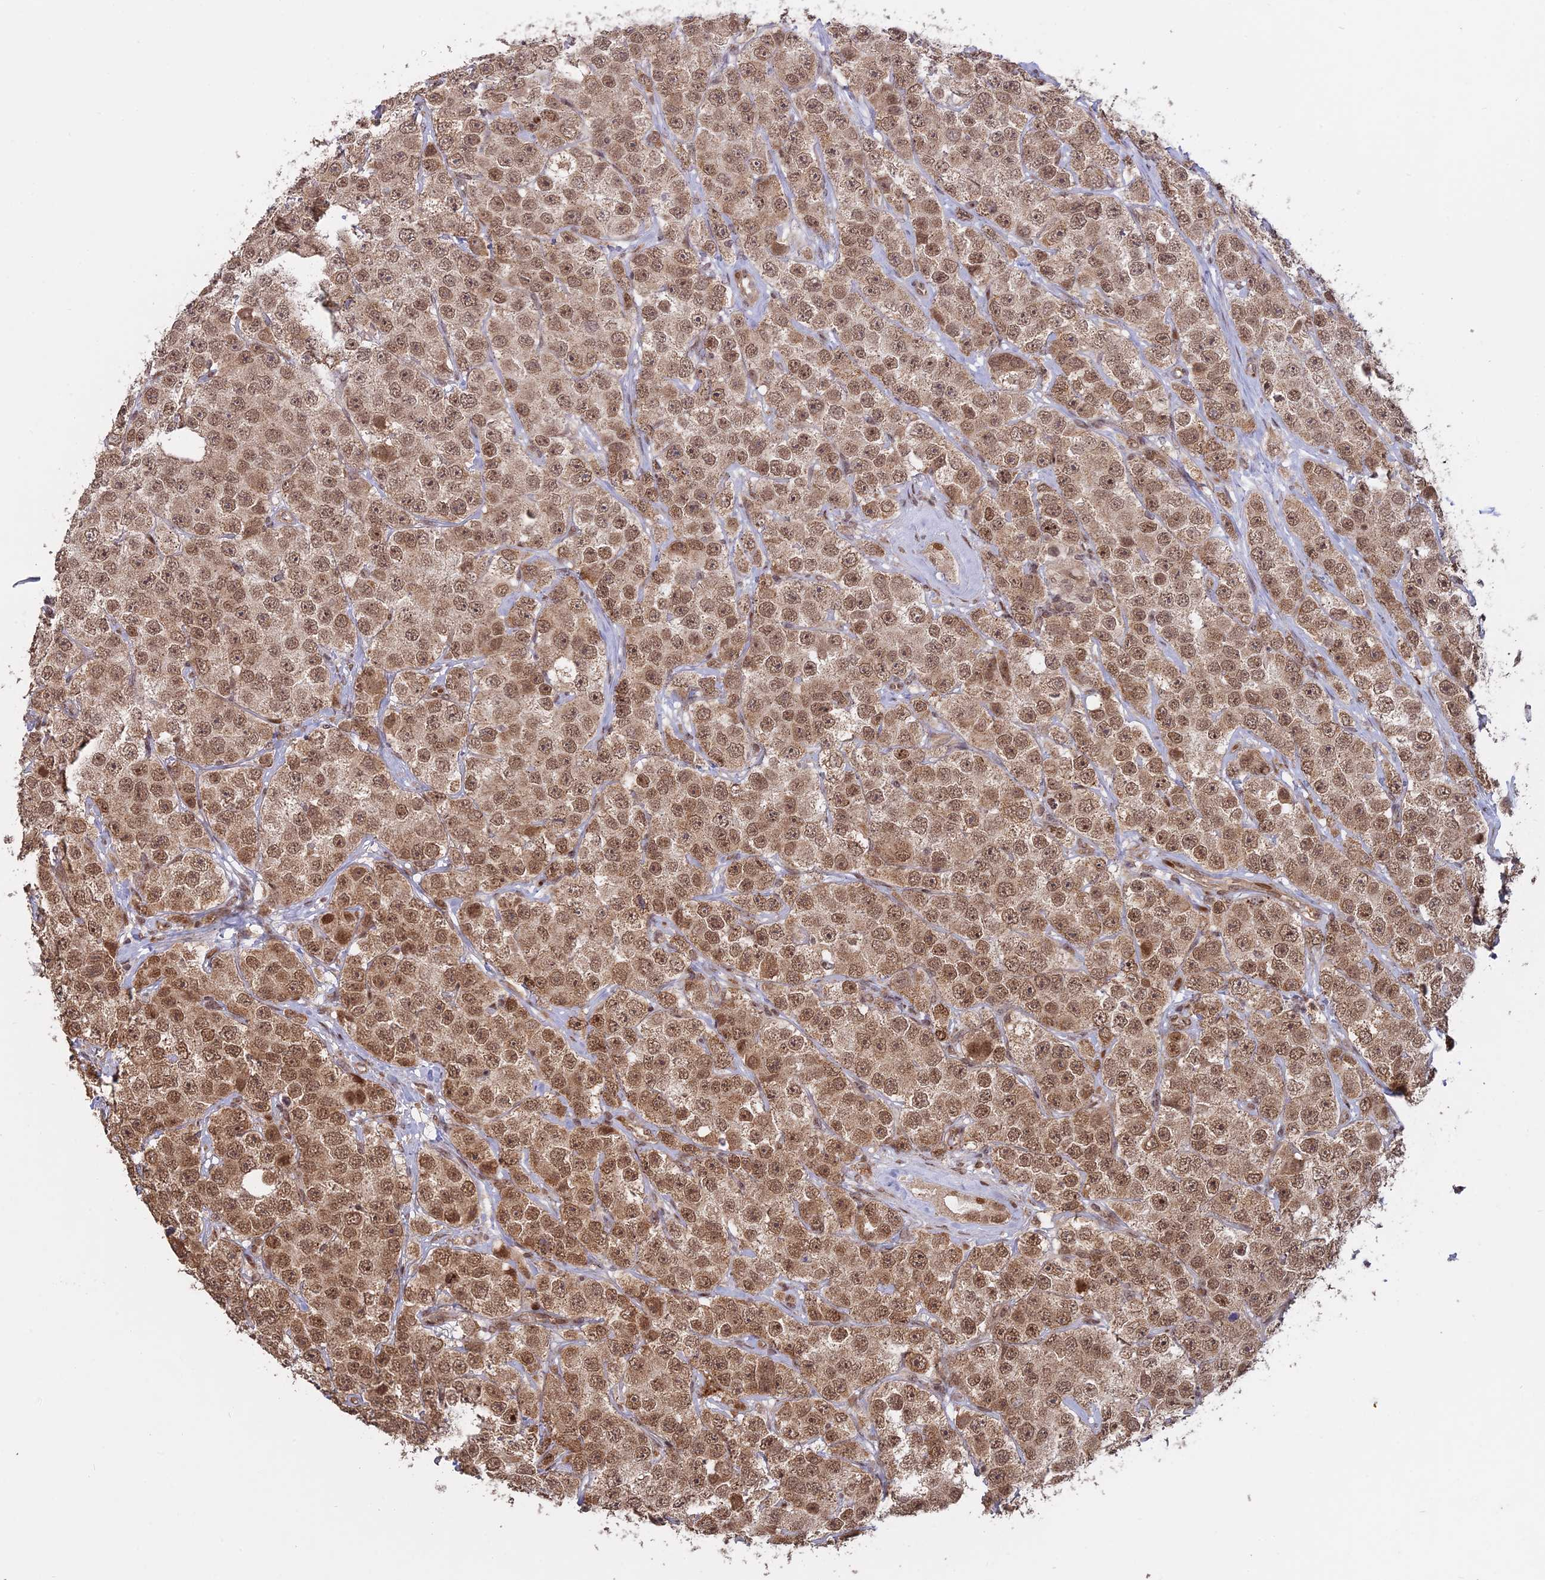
{"staining": {"intensity": "moderate", "quantity": ">75%", "location": "cytoplasmic/membranous,nuclear"}, "tissue": "testis cancer", "cell_type": "Tumor cells", "image_type": "cancer", "snomed": [{"axis": "morphology", "description": "Seminoma, NOS"}, {"axis": "topography", "description": "Testis"}], "caption": "Immunohistochemistry (IHC) micrograph of neoplastic tissue: human seminoma (testis) stained using immunohistochemistry reveals medium levels of moderate protein expression localized specifically in the cytoplasmic/membranous and nuclear of tumor cells, appearing as a cytoplasmic/membranous and nuclear brown color.", "gene": "PKIG", "patient": {"sex": "male", "age": 28}}